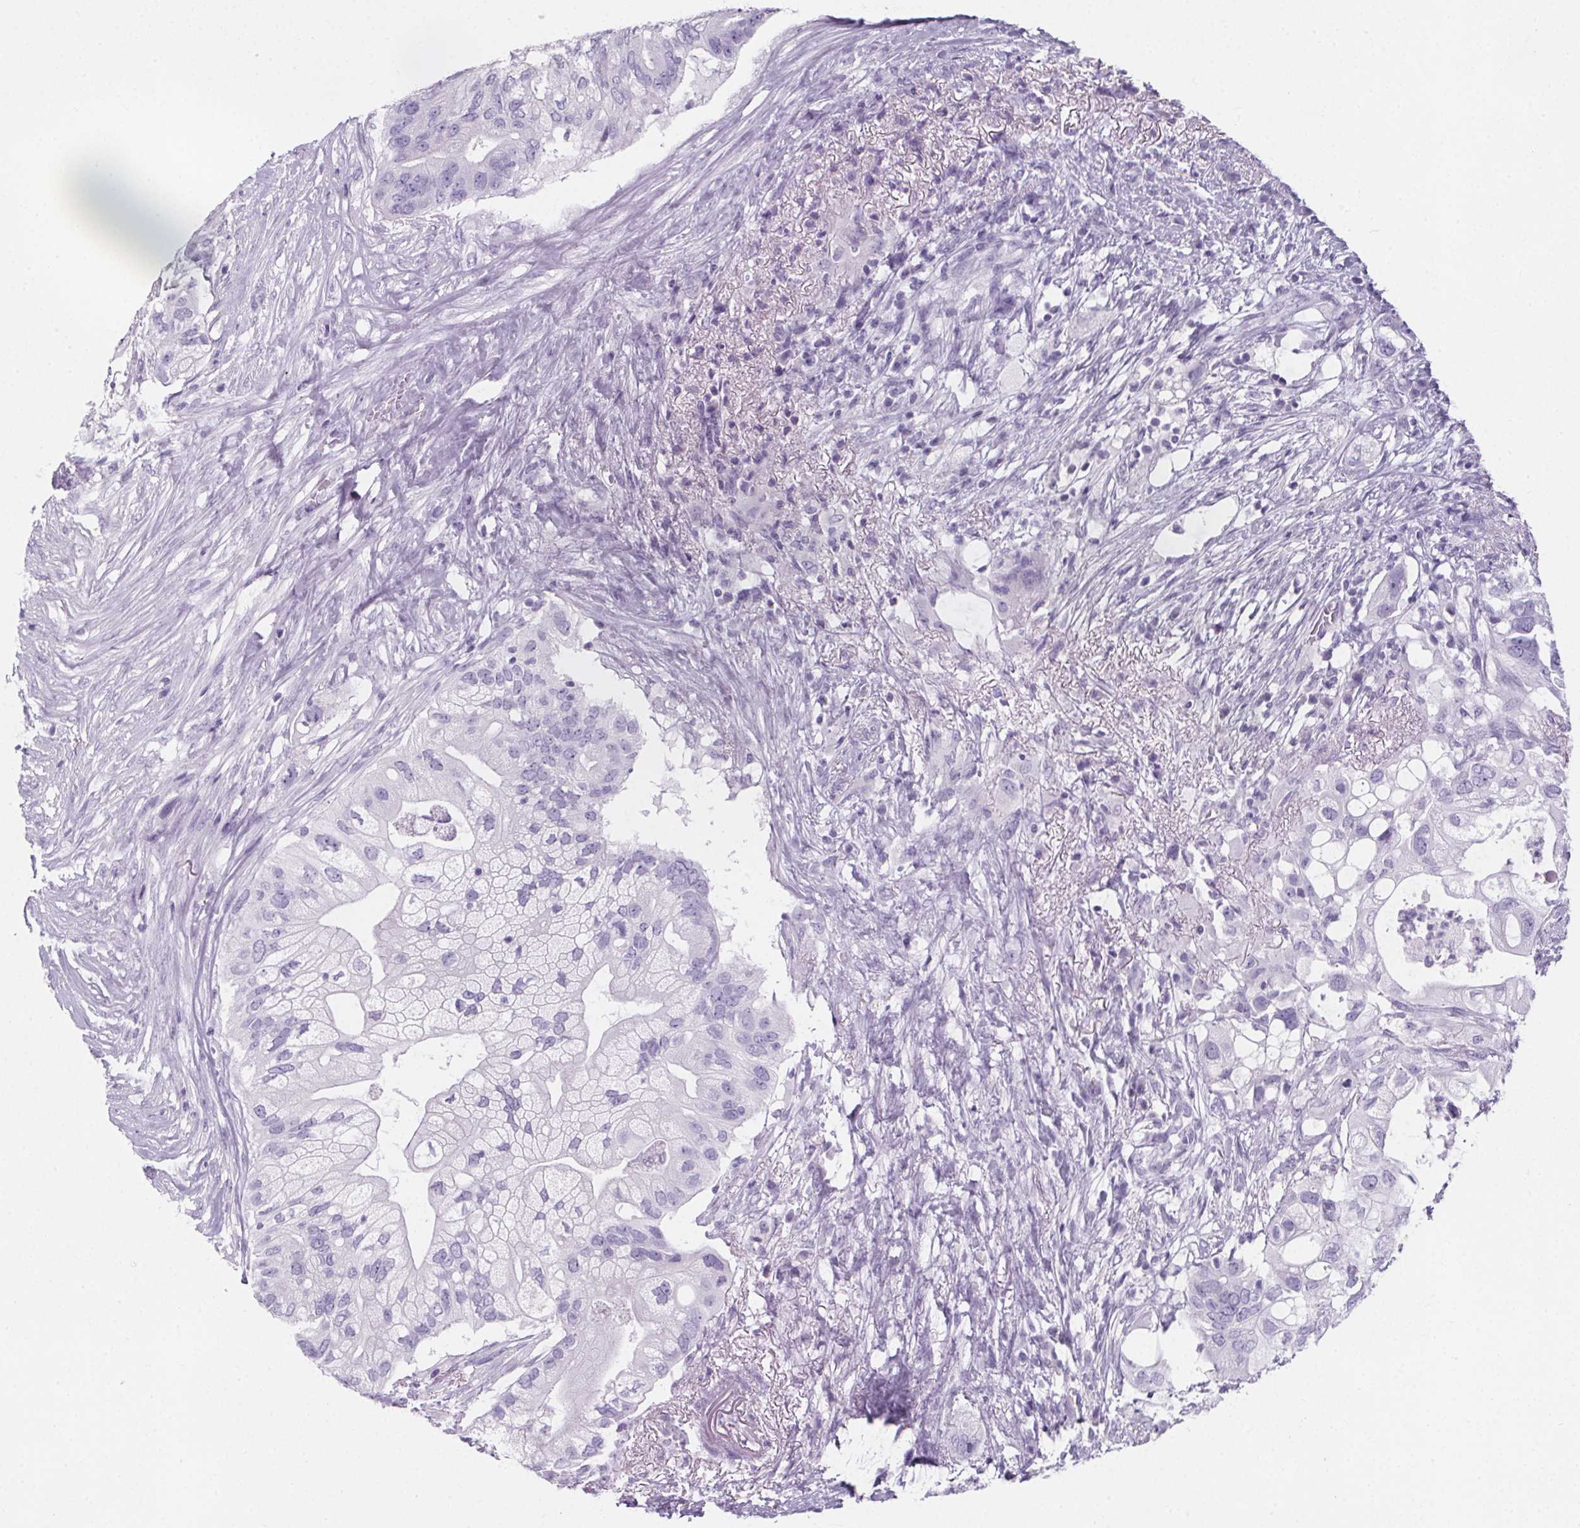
{"staining": {"intensity": "negative", "quantity": "none", "location": "none"}, "tissue": "pancreatic cancer", "cell_type": "Tumor cells", "image_type": "cancer", "snomed": [{"axis": "morphology", "description": "Adenocarcinoma, NOS"}, {"axis": "topography", "description": "Pancreas"}], "caption": "There is no significant expression in tumor cells of pancreatic adenocarcinoma.", "gene": "ADRB1", "patient": {"sex": "female", "age": 72}}